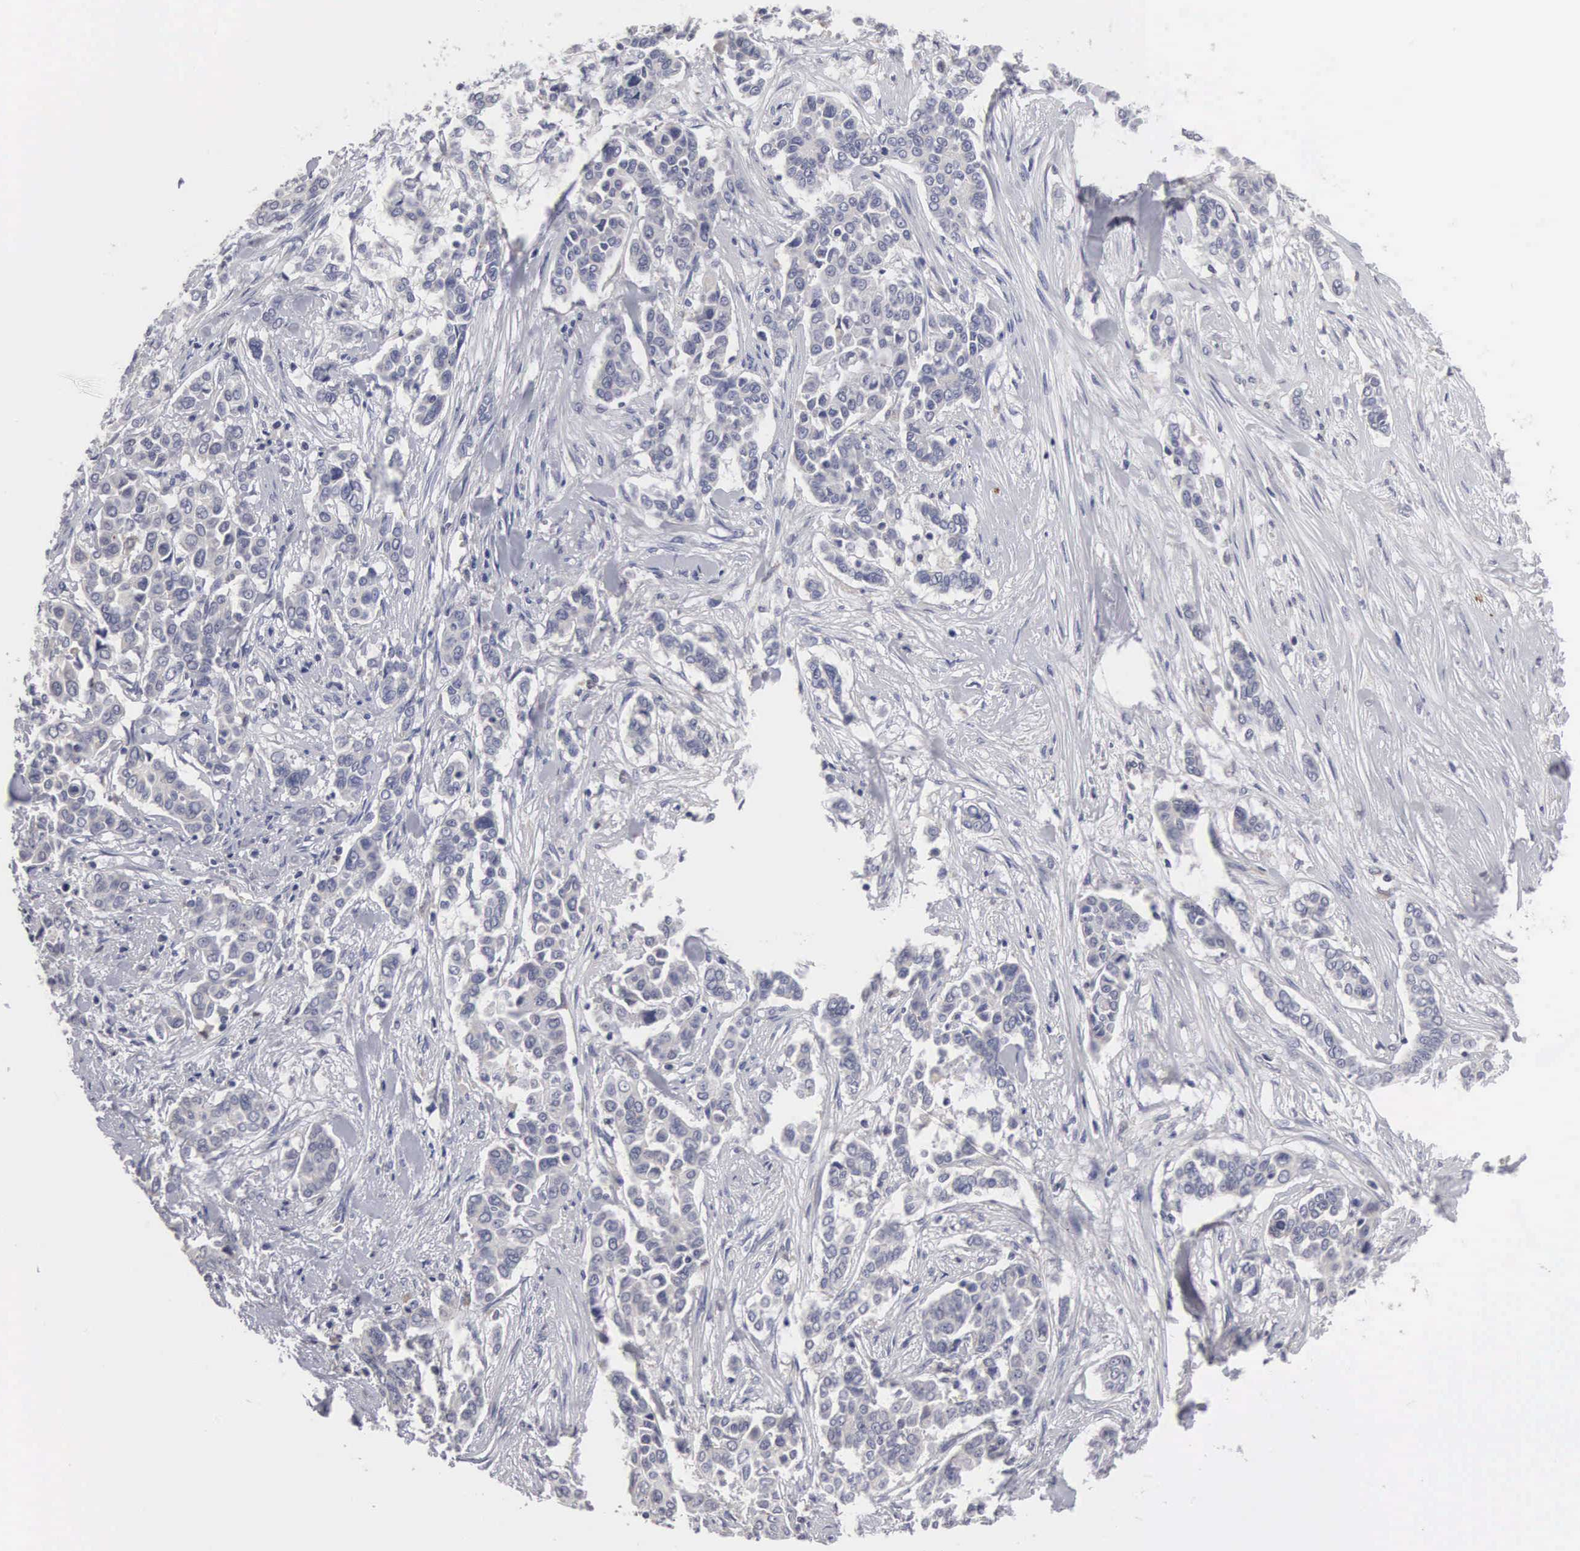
{"staining": {"intensity": "negative", "quantity": "none", "location": "none"}, "tissue": "pancreatic cancer", "cell_type": "Tumor cells", "image_type": "cancer", "snomed": [{"axis": "morphology", "description": "Adenocarcinoma, NOS"}, {"axis": "topography", "description": "Pancreas"}], "caption": "Pancreatic cancer (adenocarcinoma) stained for a protein using immunohistochemistry (IHC) exhibits no positivity tumor cells.", "gene": "HMOX1", "patient": {"sex": "female", "age": 52}}